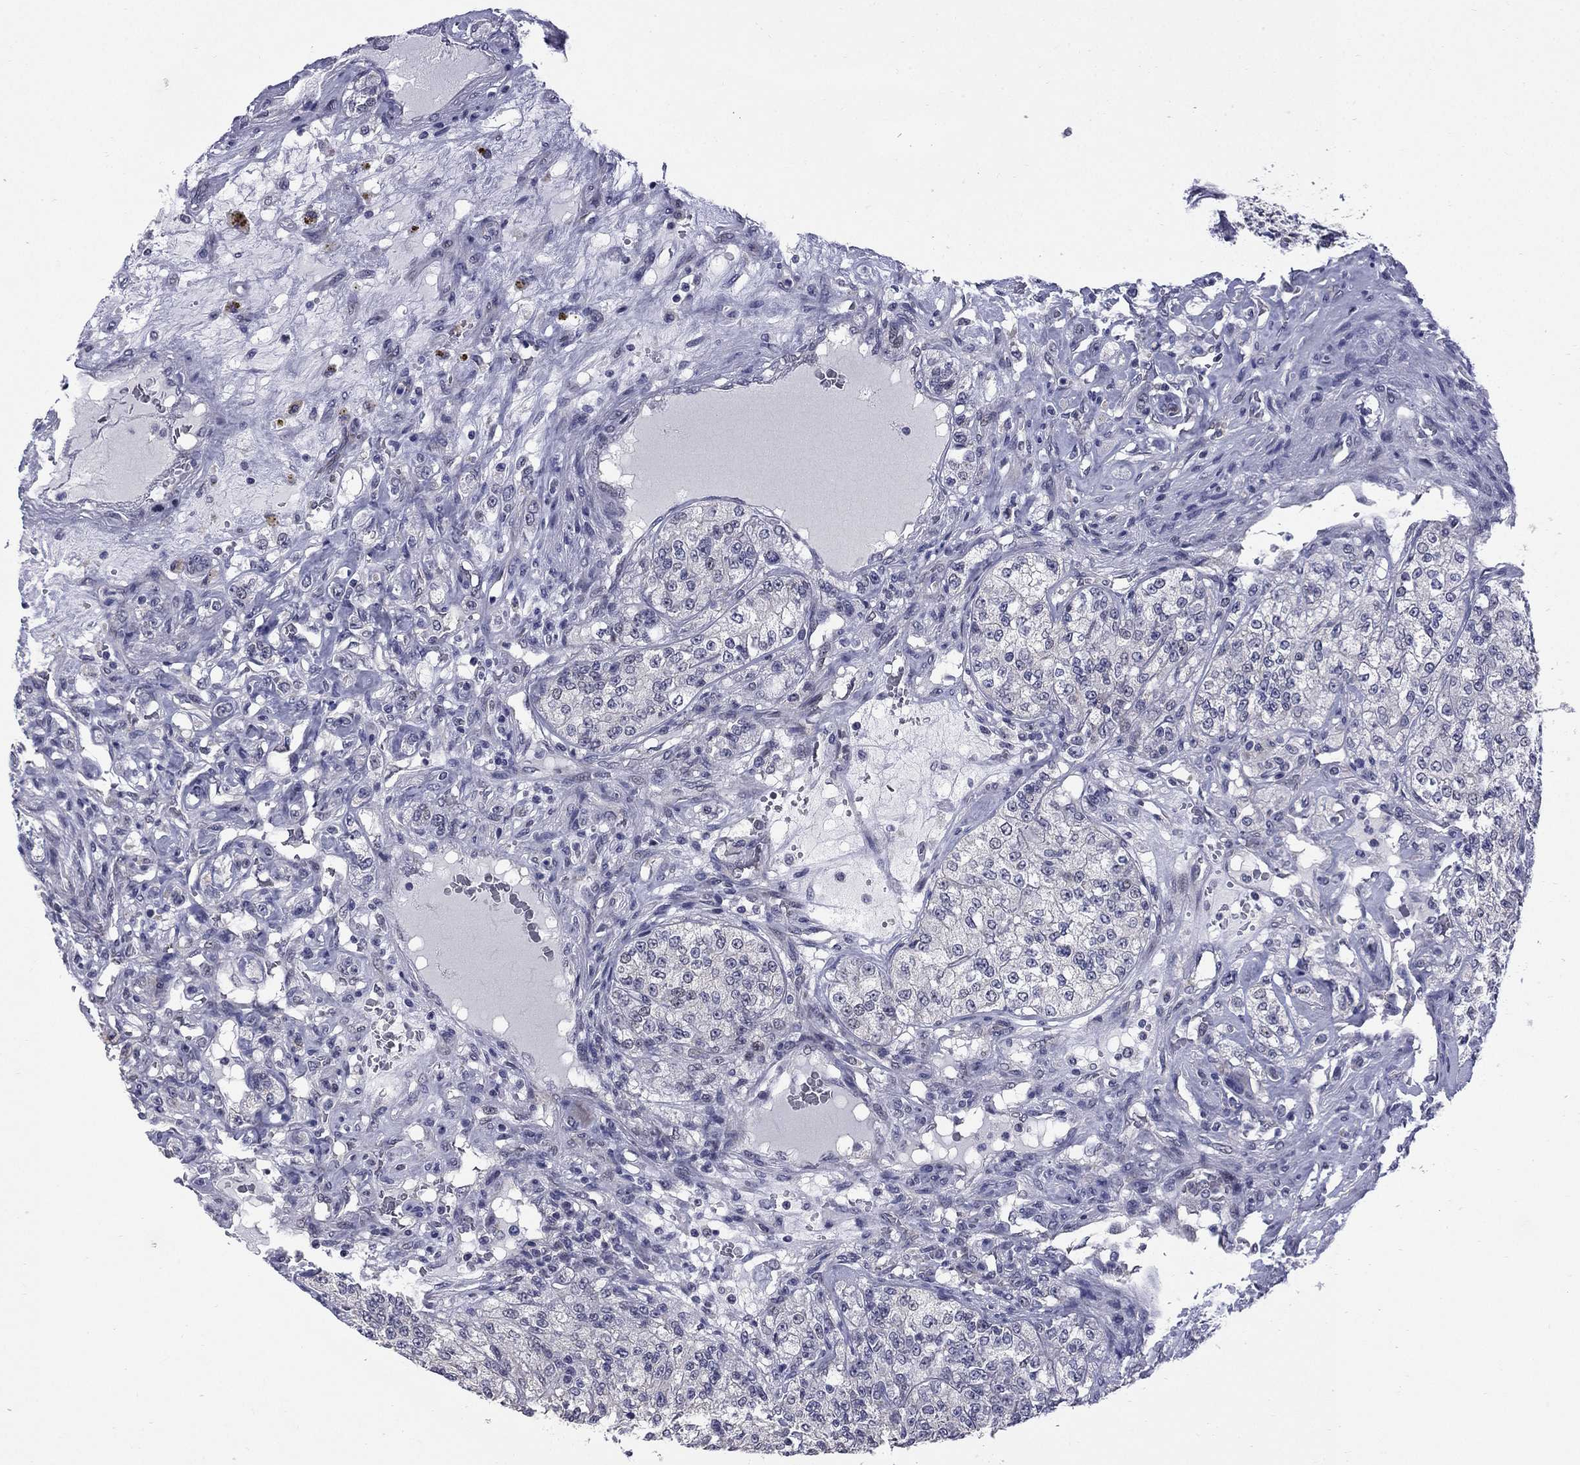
{"staining": {"intensity": "negative", "quantity": "none", "location": "none"}, "tissue": "renal cancer", "cell_type": "Tumor cells", "image_type": "cancer", "snomed": [{"axis": "morphology", "description": "Adenocarcinoma, NOS"}, {"axis": "topography", "description": "Kidney"}], "caption": "High power microscopy micrograph of an IHC image of adenocarcinoma (renal), revealing no significant positivity in tumor cells.", "gene": "HTR4", "patient": {"sex": "female", "age": 63}}